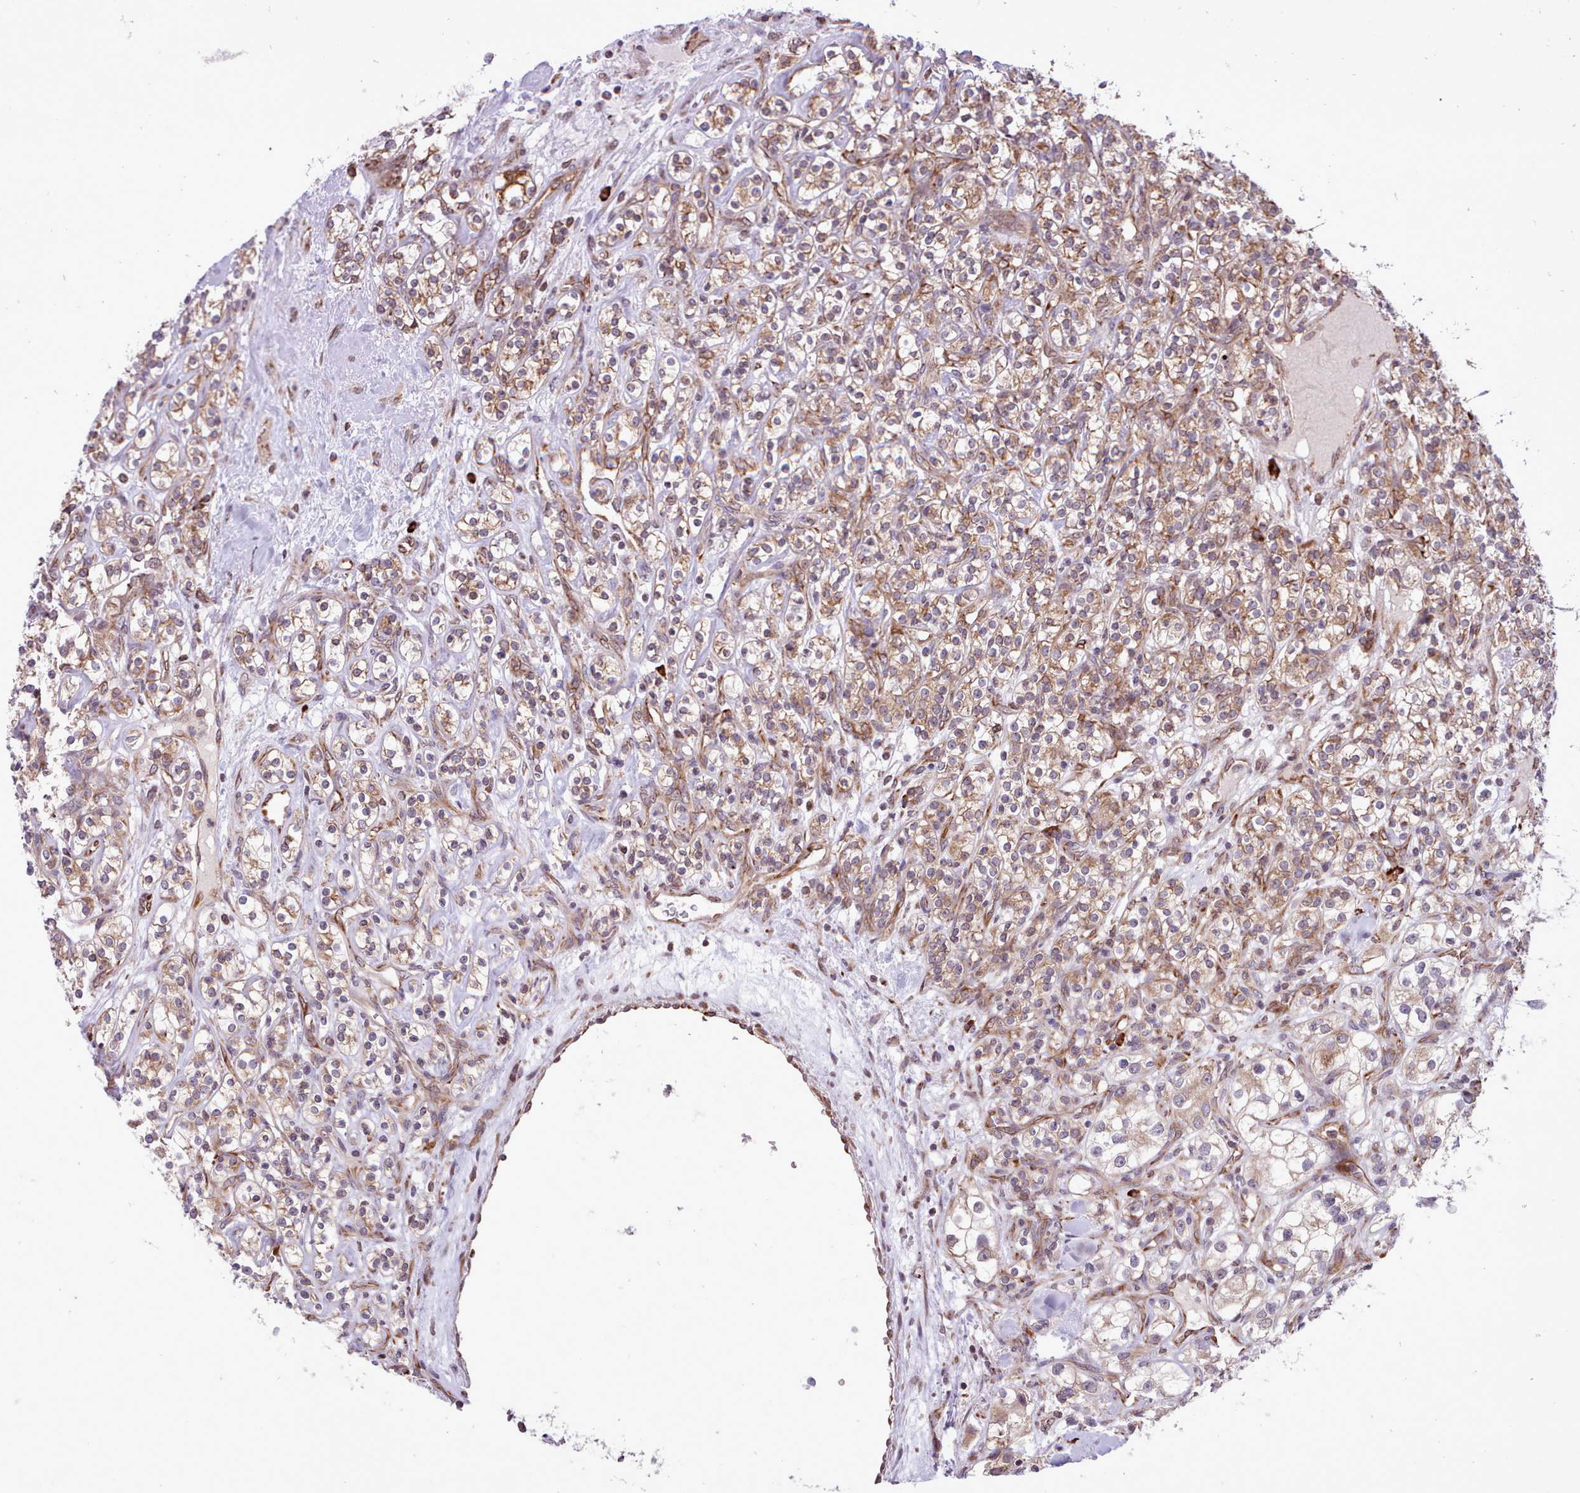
{"staining": {"intensity": "moderate", "quantity": "25%-75%", "location": "cytoplasmic/membranous"}, "tissue": "renal cancer", "cell_type": "Tumor cells", "image_type": "cancer", "snomed": [{"axis": "morphology", "description": "Adenocarcinoma, NOS"}, {"axis": "topography", "description": "Kidney"}], "caption": "Protein analysis of renal cancer tissue reveals moderate cytoplasmic/membranous positivity in about 25%-75% of tumor cells. (DAB (3,3'-diaminobenzidine) IHC with brightfield microscopy, high magnification).", "gene": "TTLL3", "patient": {"sex": "male", "age": 77}}